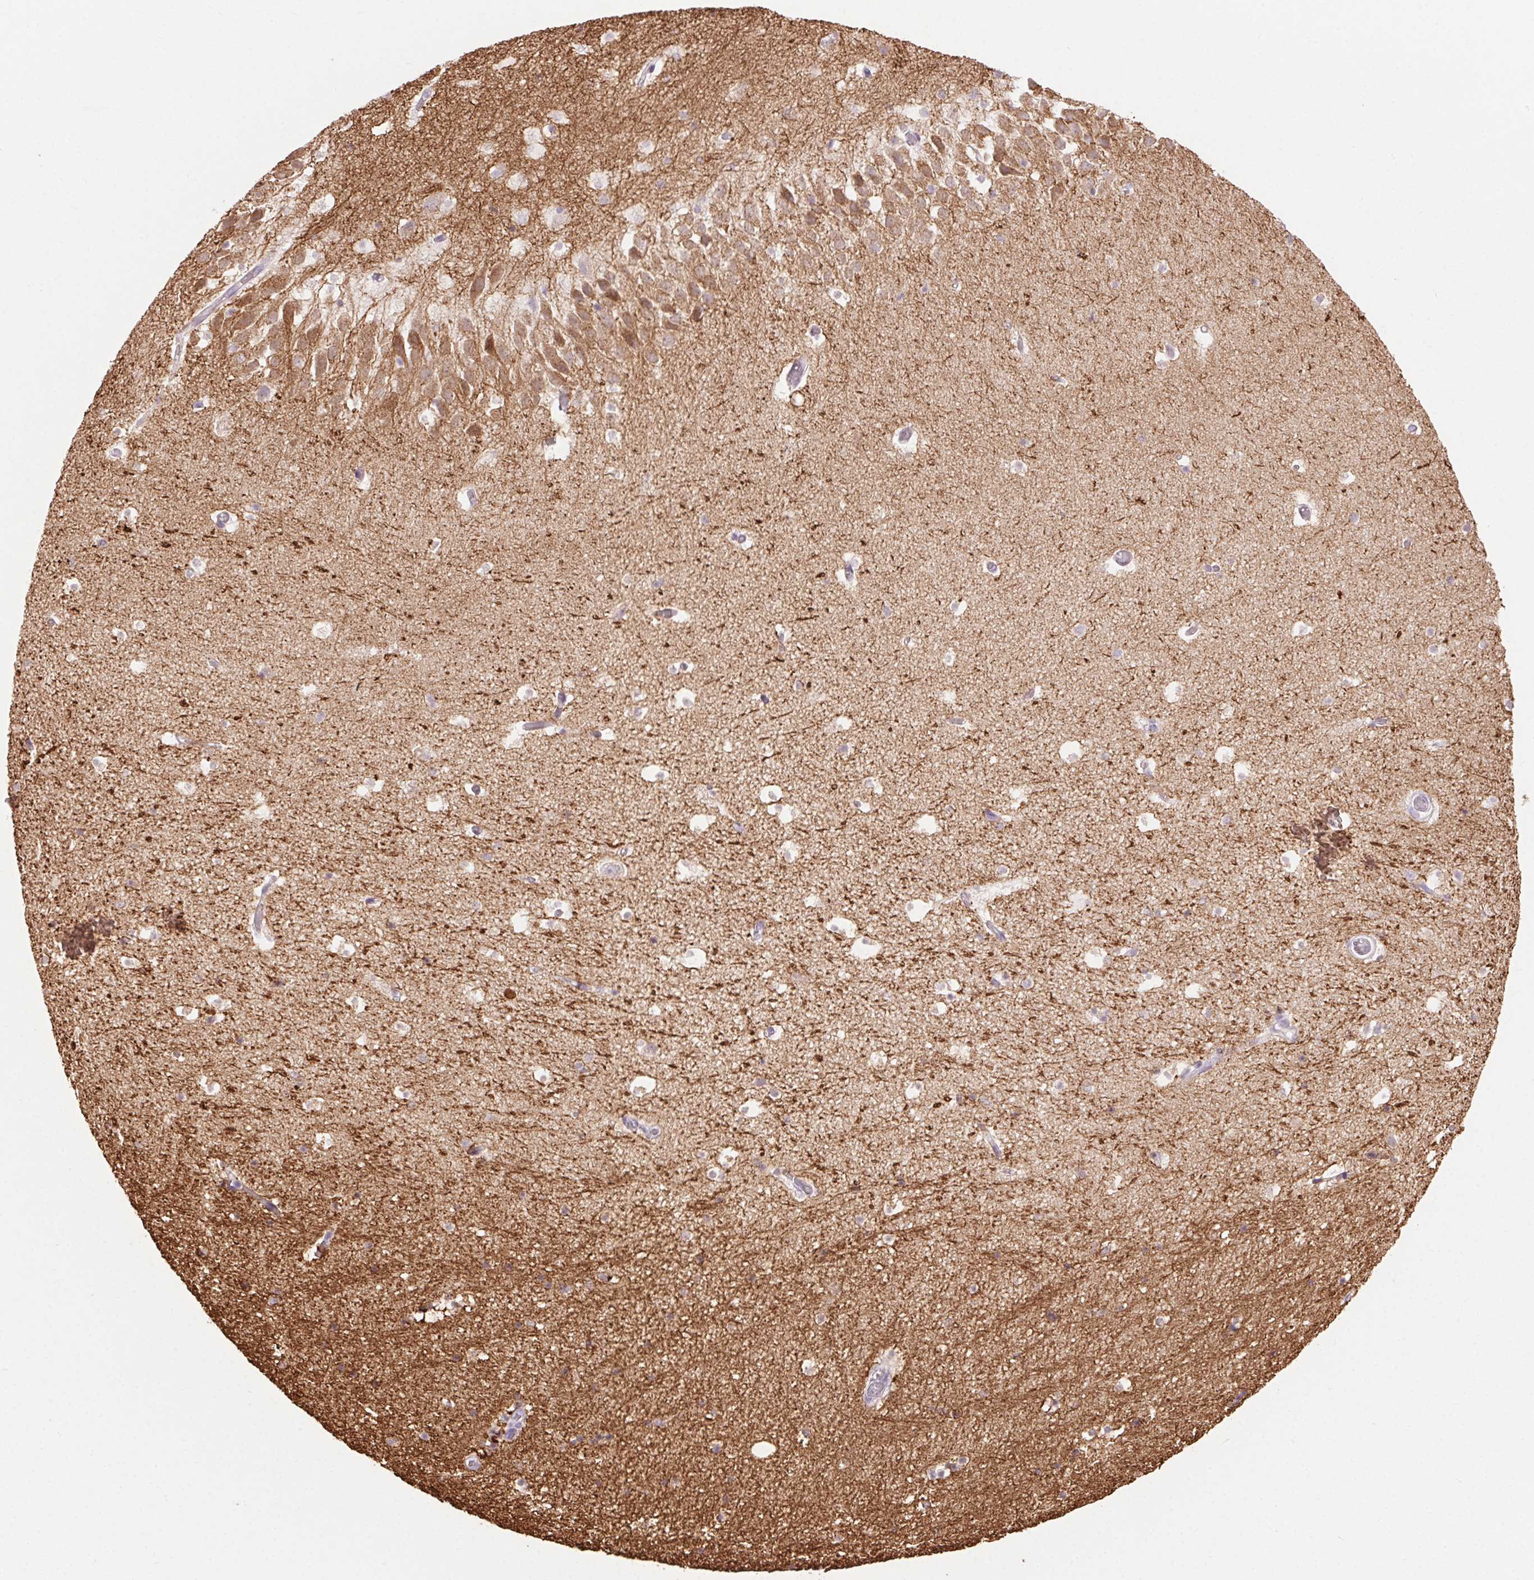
{"staining": {"intensity": "weak", "quantity": "<25%", "location": "cytoplasmic/membranous"}, "tissue": "hippocampus", "cell_type": "Glial cells", "image_type": "normal", "snomed": [{"axis": "morphology", "description": "Normal tissue, NOS"}, {"axis": "topography", "description": "Hippocampus"}], "caption": "The photomicrograph reveals no significant staining in glial cells of hippocampus. The staining was performed using DAB (3,3'-diaminobenzidine) to visualize the protein expression in brown, while the nuclei were stained in blue with hematoxylin (Magnification: 20x).", "gene": "SYT11", "patient": {"sex": "male", "age": 26}}